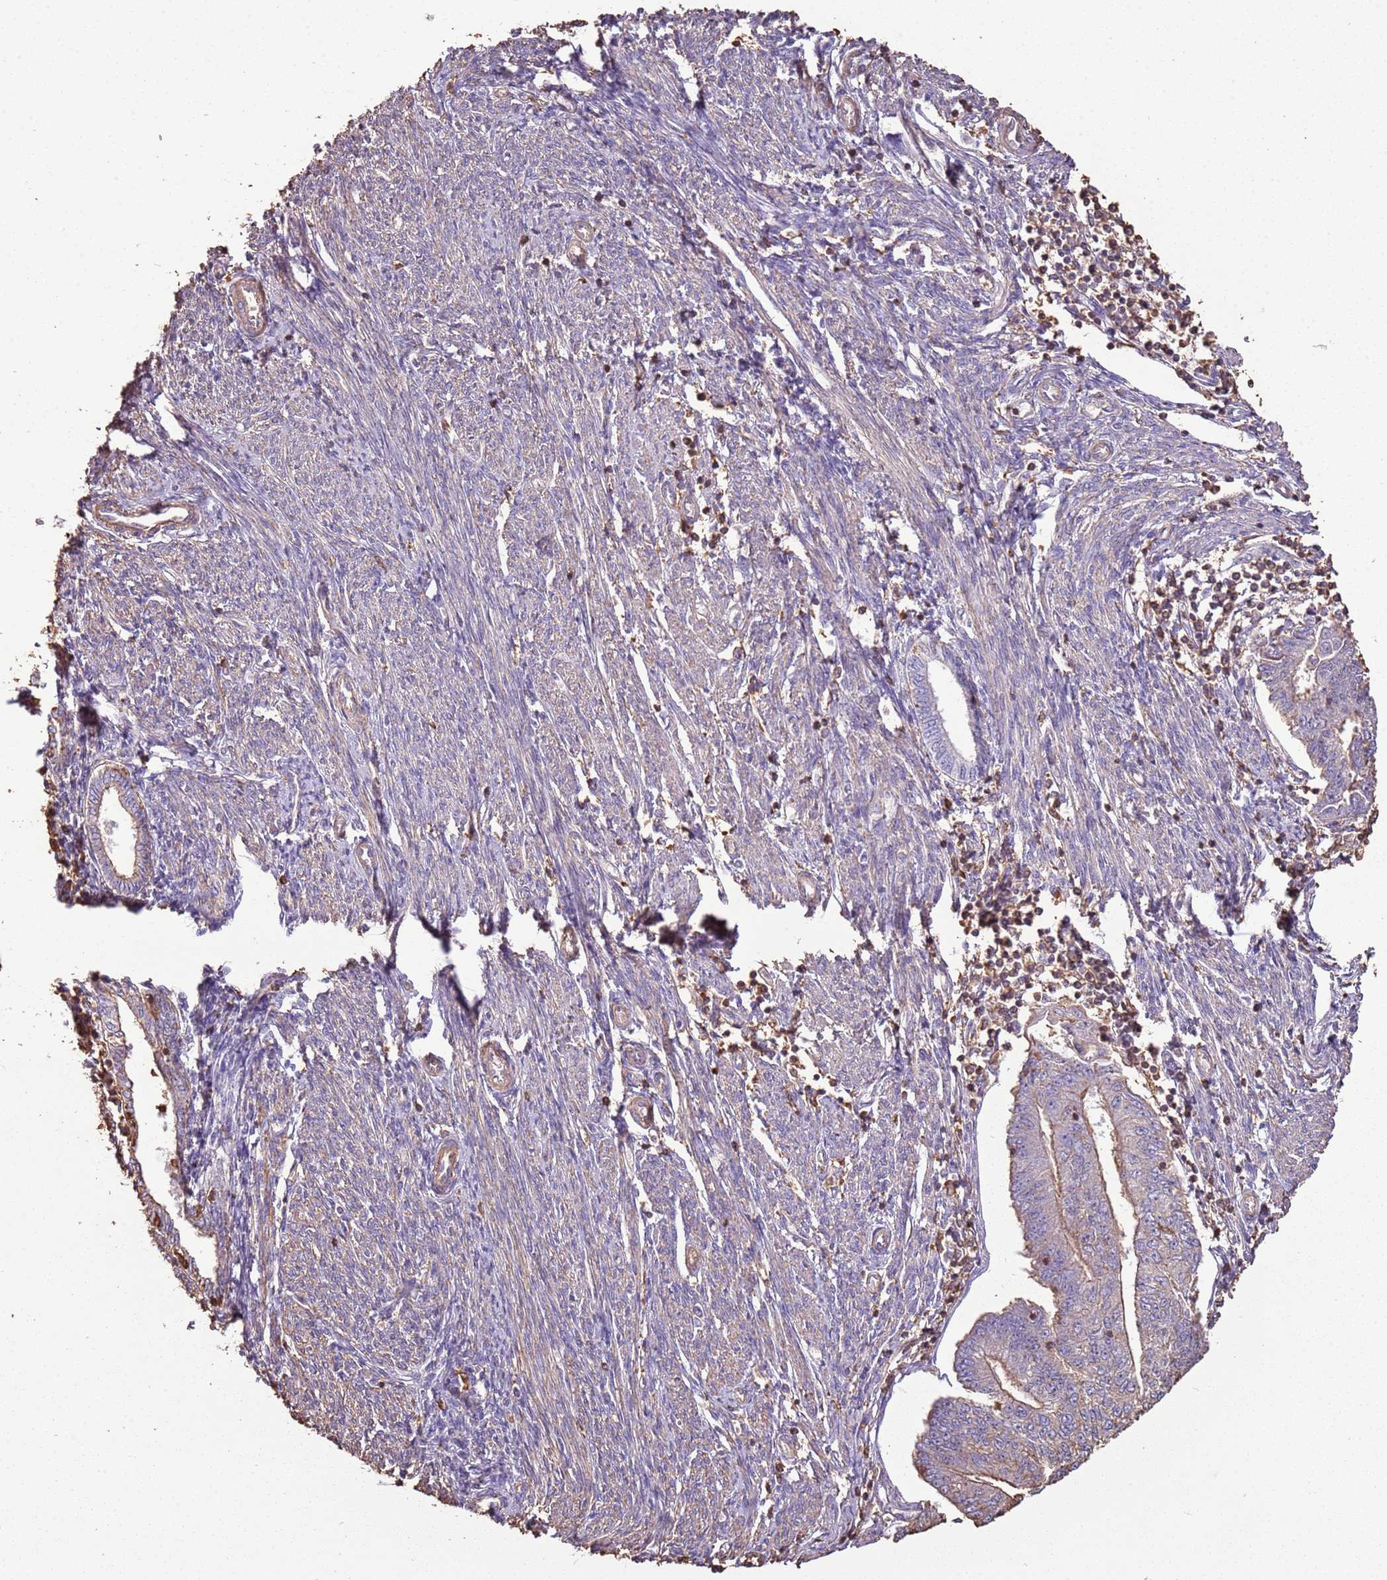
{"staining": {"intensity": "weak", "quantity": "<25%", "location": "cytoplasmic/membranous"}, "tissue": "endometrial cancer", "cell_type": "Tumor cells", "image_type": "cancer", "snomed": [{"axis": "morphology", "description": "Adenocarcinoma, NOS"}, {"axis": "topography", "description": "Endometrium"}], "caption": "The photomicrograph exhibits no significant staining in tumor cells of endometrial cancer.", "gene": "ARL10", "patient": {"sex": "female", "age": 56}}